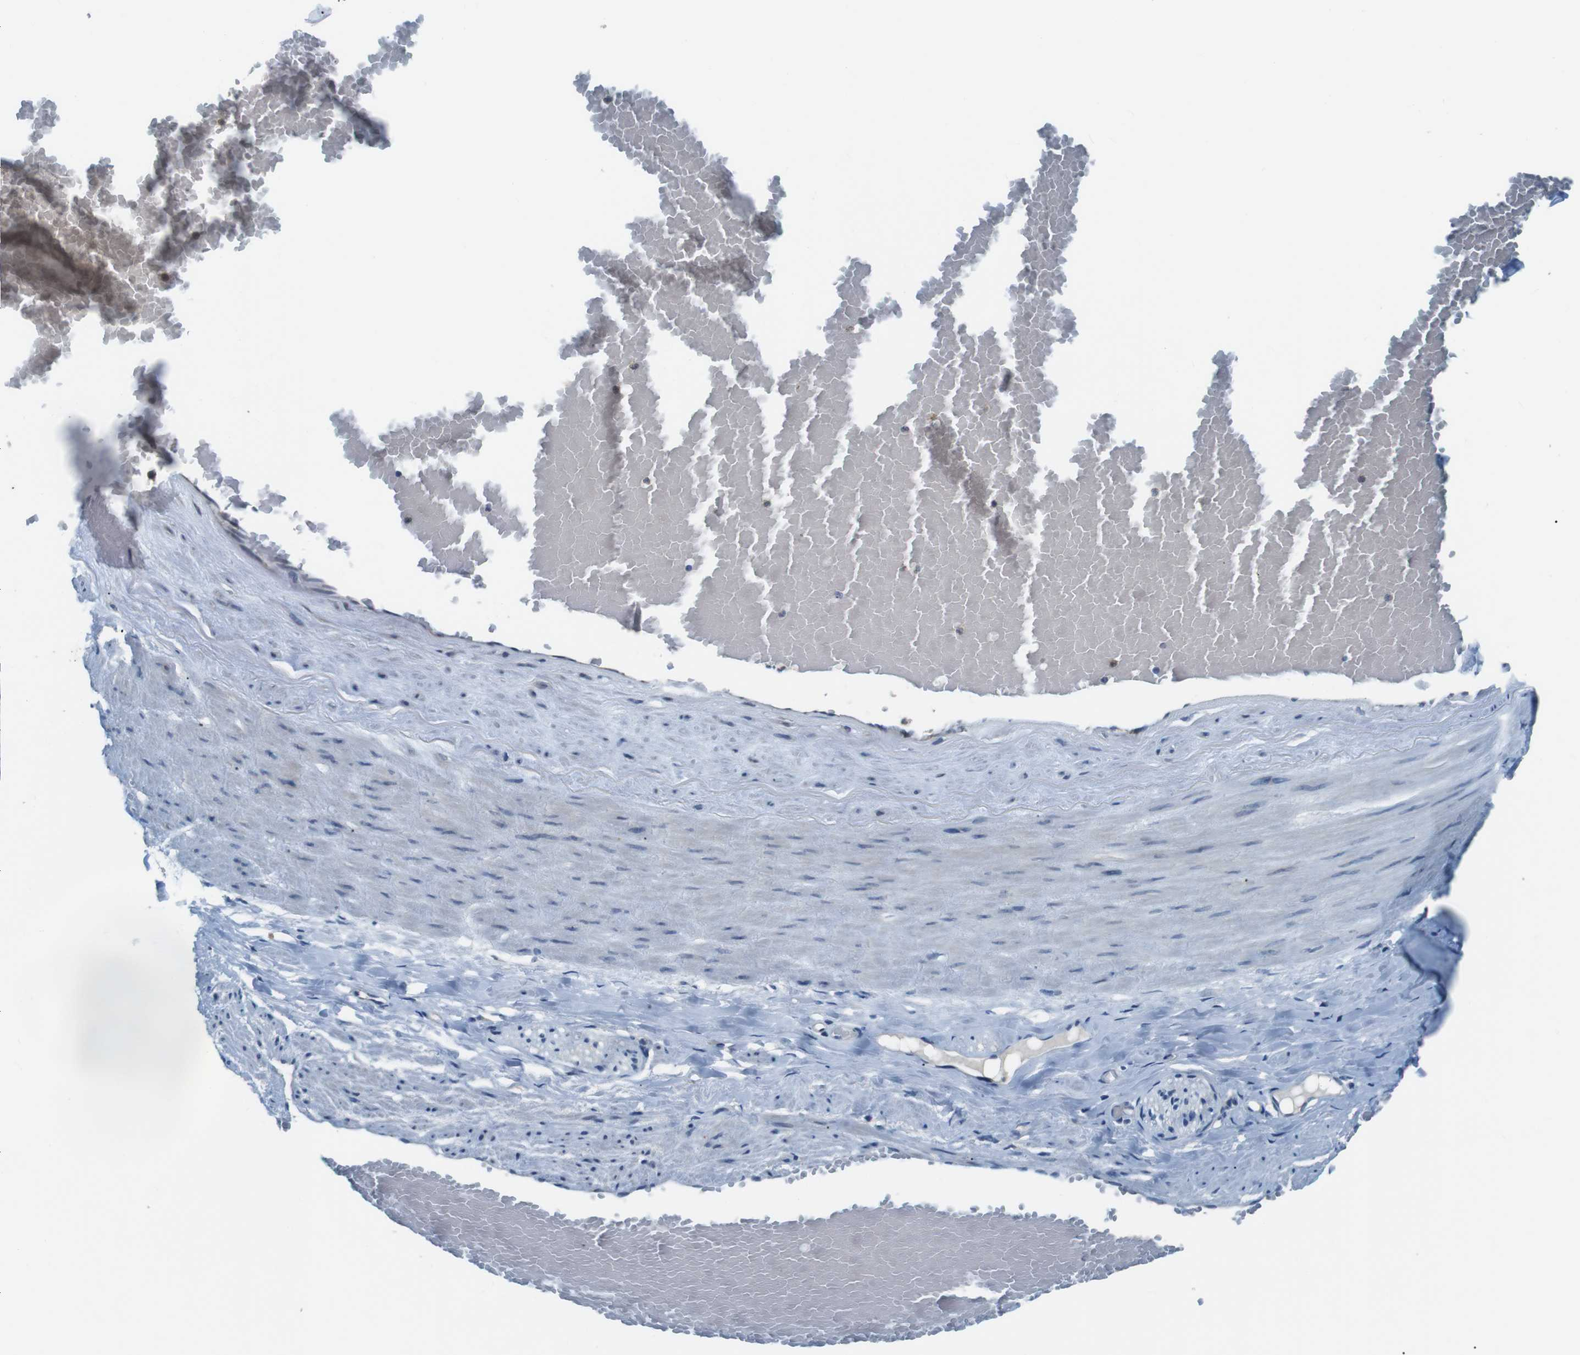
{"staining": {"intensity": "negative", "quantity": "none", "location": "none"}, "tissue": "adipose tissue", "cell_type": "Adipocytes", "image_type": "normal", "snomed": [{"axis": "morphology", "description": "Normal tissue, NOS"}, {"axis": "topography", "description": "Soft tissue"}, {"axis": "topography", "description": "Vascular tissue"}], "caption": "Micrograph shows no significant protein positivity in adipocytes of normal adipose tissue. (DAB IHC visualized using brightfield microscopy, high magnification).", "gene": "NANOS2", "patient": {"sex": "female", "age": 35}}